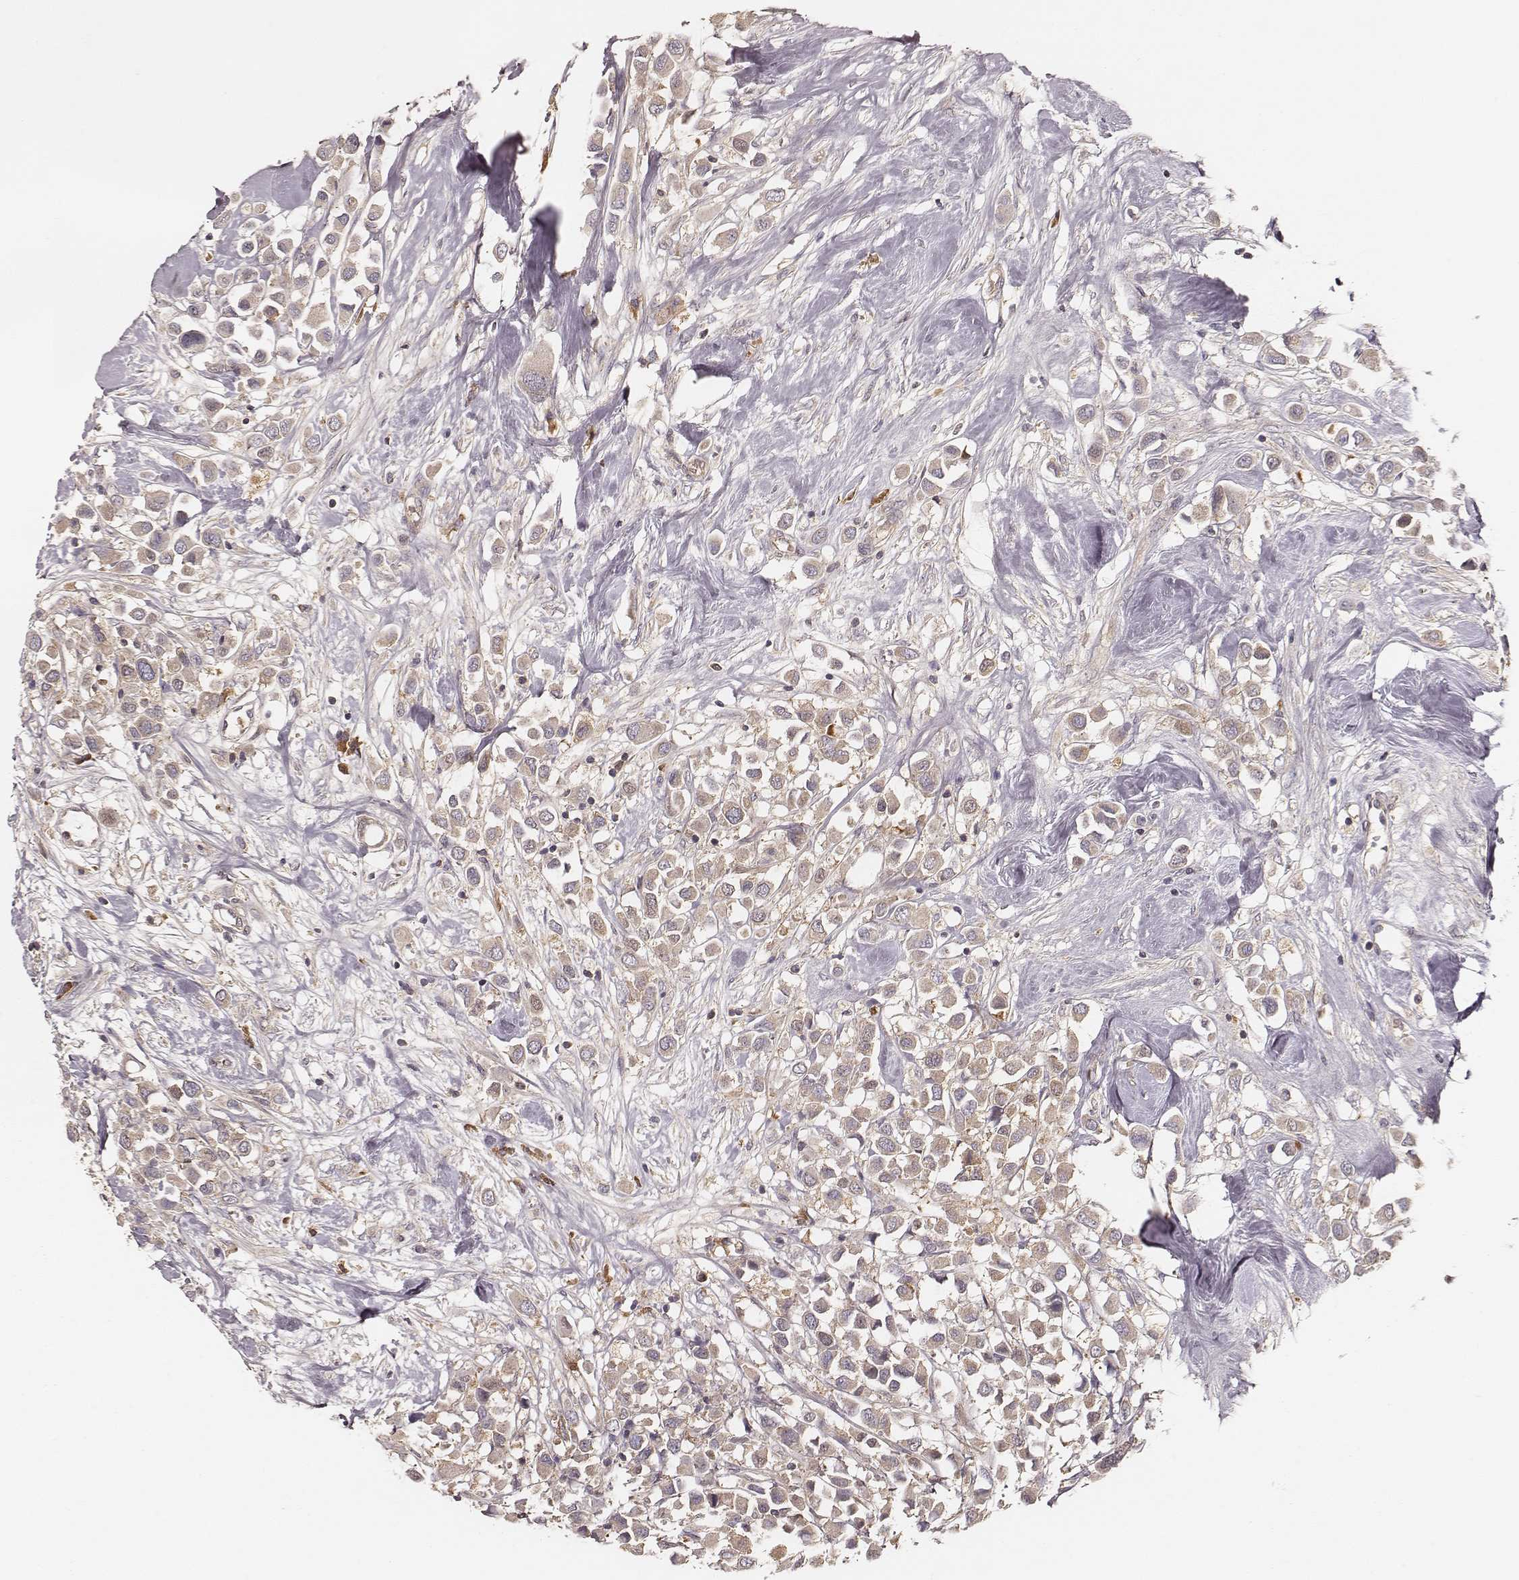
{"staining": {"intensity": "weak", "quantity": "25%-75%", "location": "cytoplasmic/membranous"}, "tissue": "breast cancer", "cell_type": "Tumor cells", "image_type": "cancer", "snomed": [{"axis": "morphology", "description": "Duct carcinoma"}, {"axis": "topography", "description": "Breast"}], "caption": "Immunohistochemistry (IHC) histopathology image of breast intraductal carcinoma stained for a protein (brown), which shows low levels of weak cytoplasmic/membranous expression in about 25%-75% of tumor cells.", "gene": "CARS1", "patient": {"sex": "female", "age": 61}}